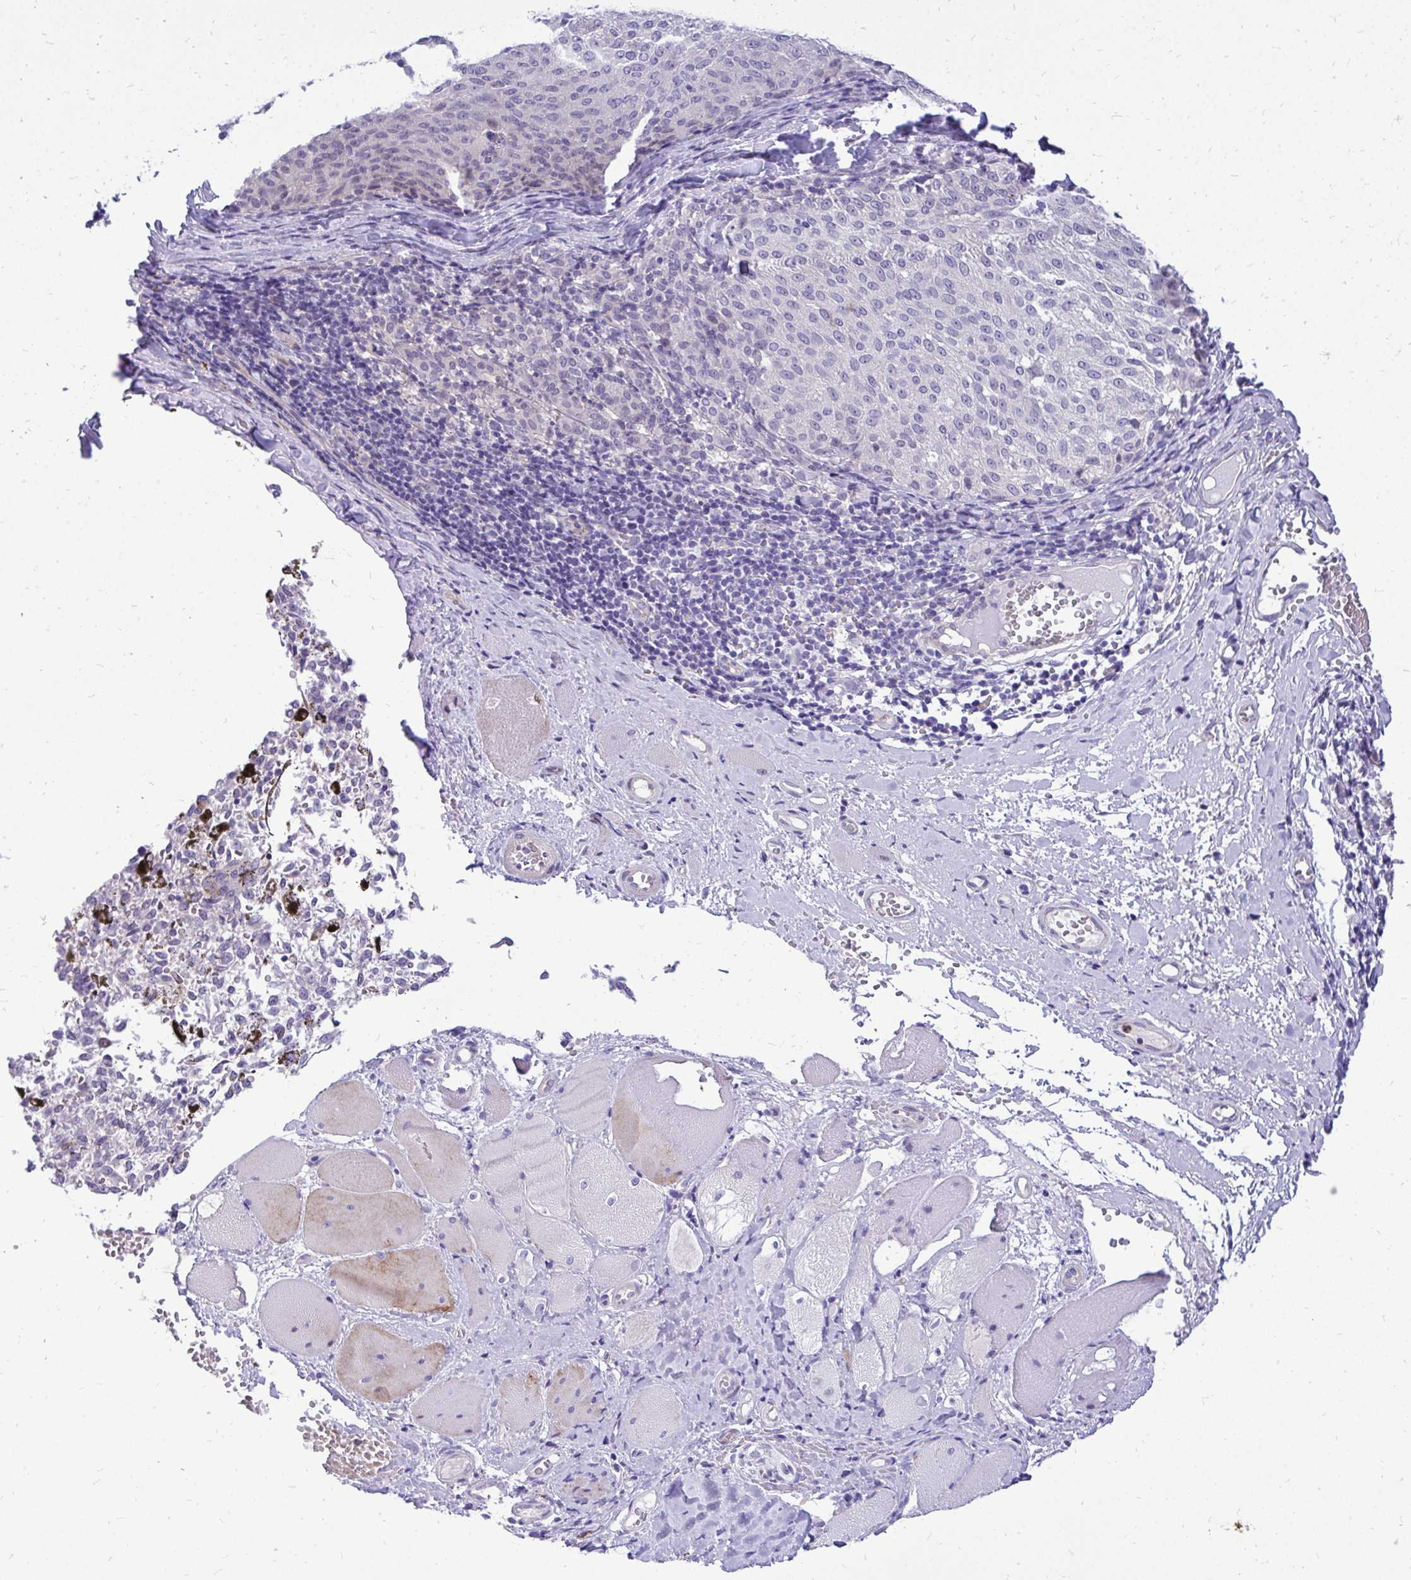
{"staining": {"intensity": "negative", "quantity": "none", "location": "none"}, "tissue": "melanoma", "cell_type": "Tumor cells", "image_type": "cancer", "snomed": [{"axis": "morphology", "description": "Malignant melanoma, NOS"}, {"axis": "topography", "description": "Skin"}], "caption": "DAB (3,3'-diaminobenzidine) immunohistochemical staining of human malignant melanoma shows no significant positivity in tumor cells.", "gene": "ZSWIM9", "patient": {"sex": "female", "age": 72}}